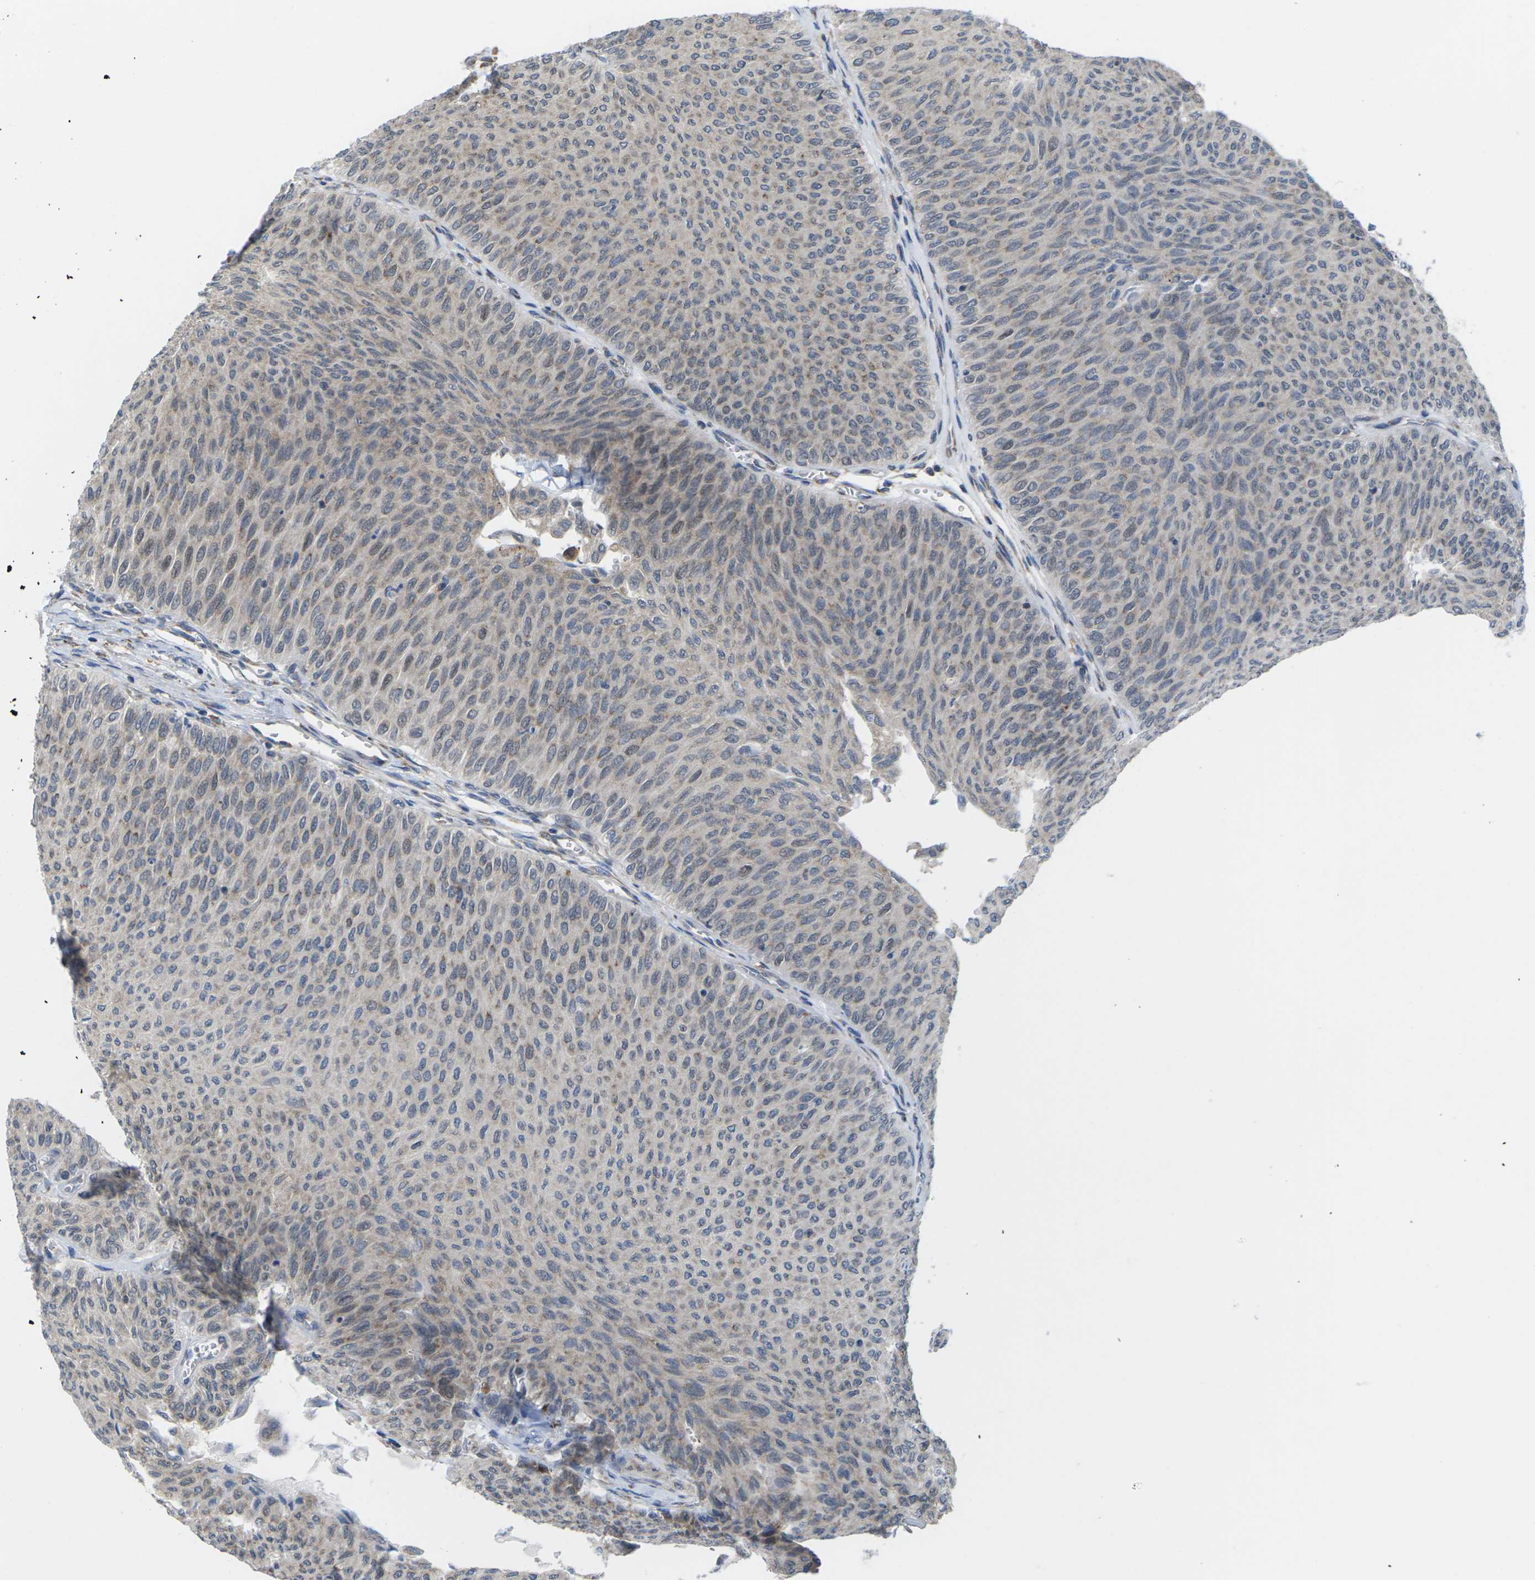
{"staining": {"intensity": "negative", "quantity": "none", "location": "none"}, "tissue": "urothelial cancer", "cell_type": "Tumor cells", "image_type": "cancer", "snomed": [{"axis": "morphology", "description": "Urothelial carcinoma, Low grade"}, {"axis": "topography", "description": "Urinary bladder"}], "caption": "Protein analysis of urothelial carcinoma (low-grade) displays no significant expression in tumor cells. (Brightfield microscopy of DAB (3,3'-diaminobenzidine) IHC at high magnification).", "gene": "PDZK1IP1", "patient": {"sex": "male", "age": 78}}